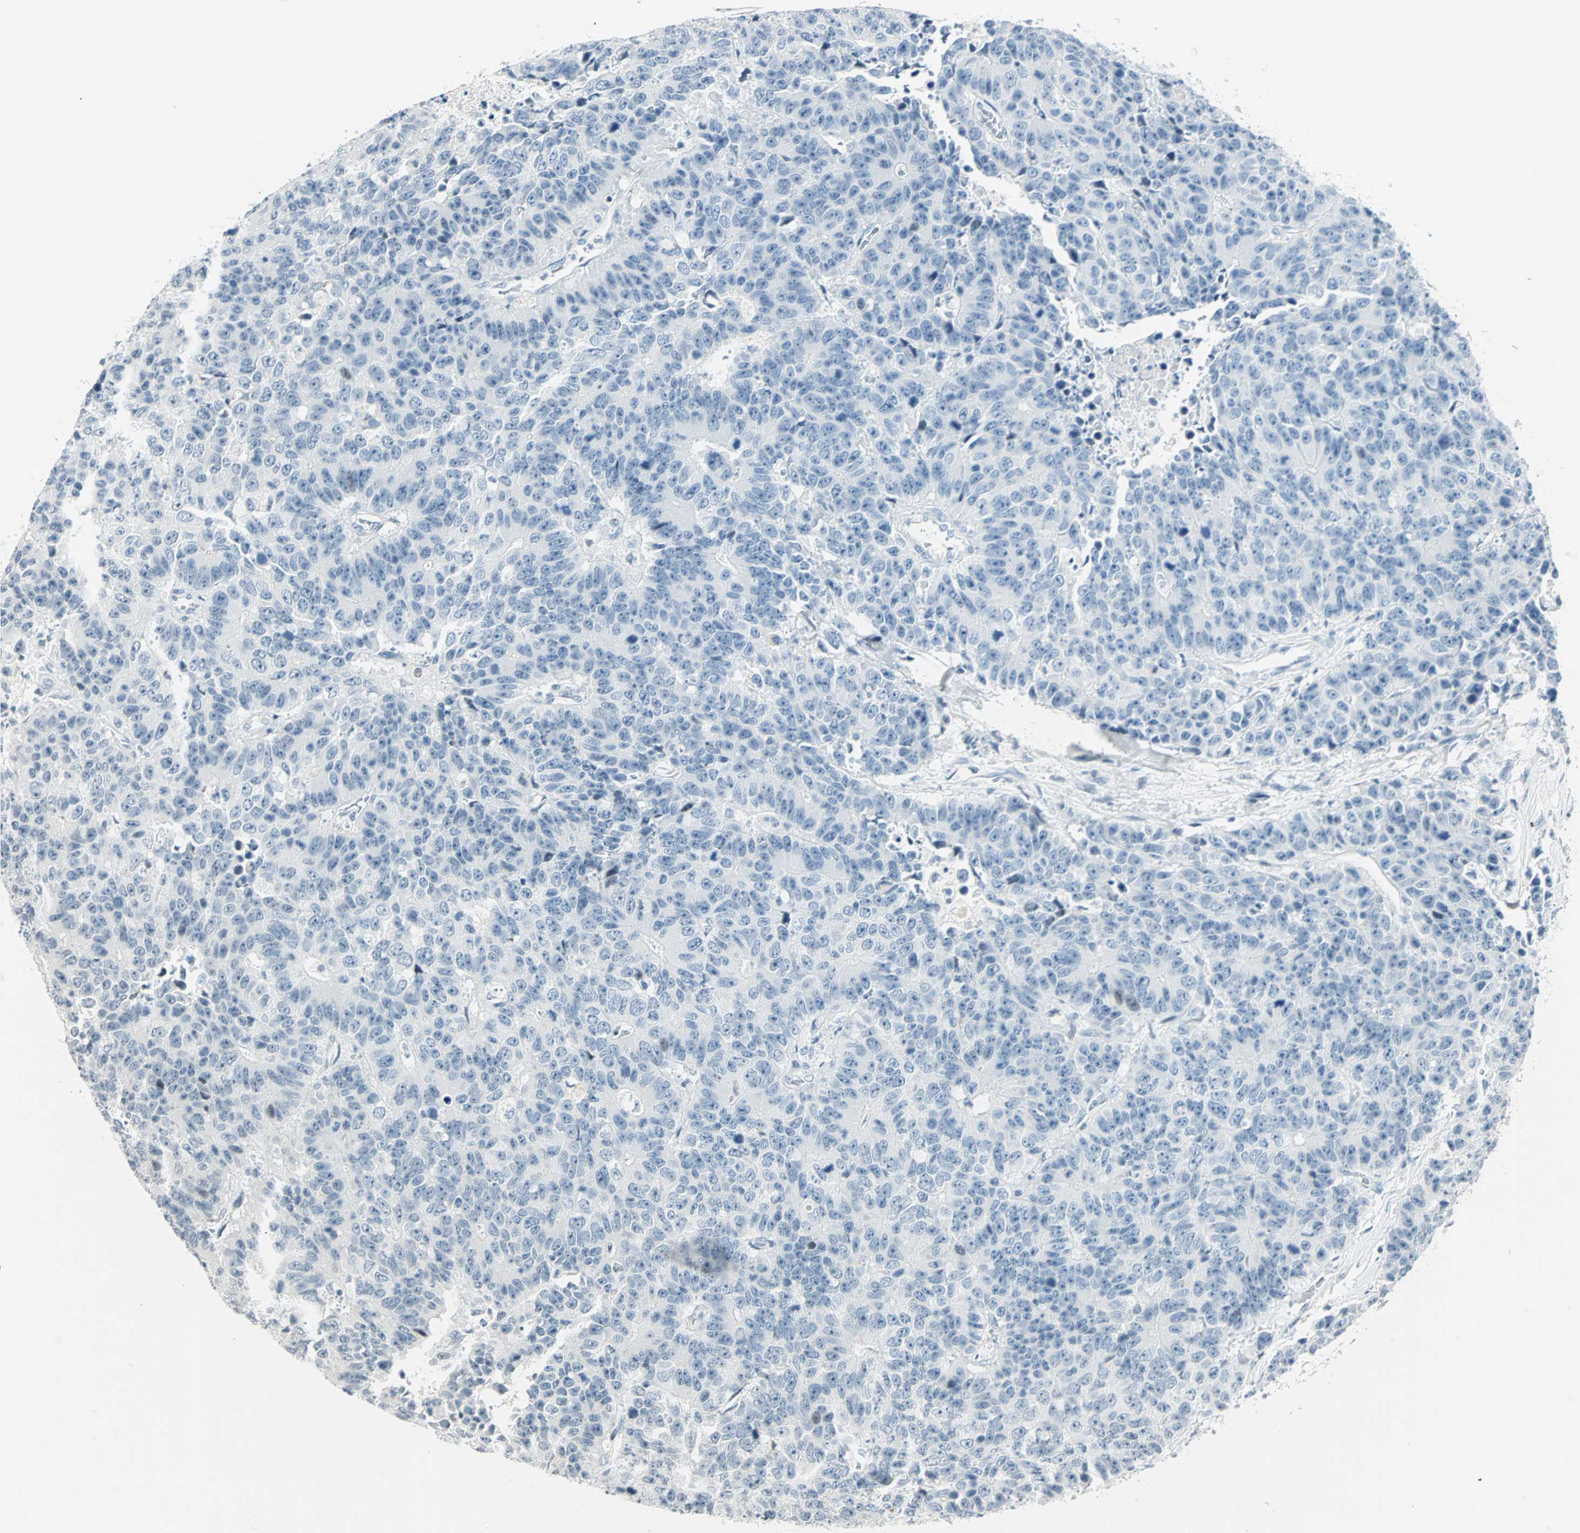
{"staining": {"intensity": "weak", "quantity": "<25%", "location": "nuclear"}, "tissue": "colorectal cancer", "cell_type": "Tumor cells", "image_type": "cancer", "snomed": [{"axis": "morphology", "description": "Adenocarcinoma, NOS"}, {"axis": "topography", "description": "Colon"}], "caption": "Tumor cells show no significant protein positivity in adenocarcinoma (colorectal).", "gene": "SMAD3", "patient": {"sex": "female", "age": 86}}